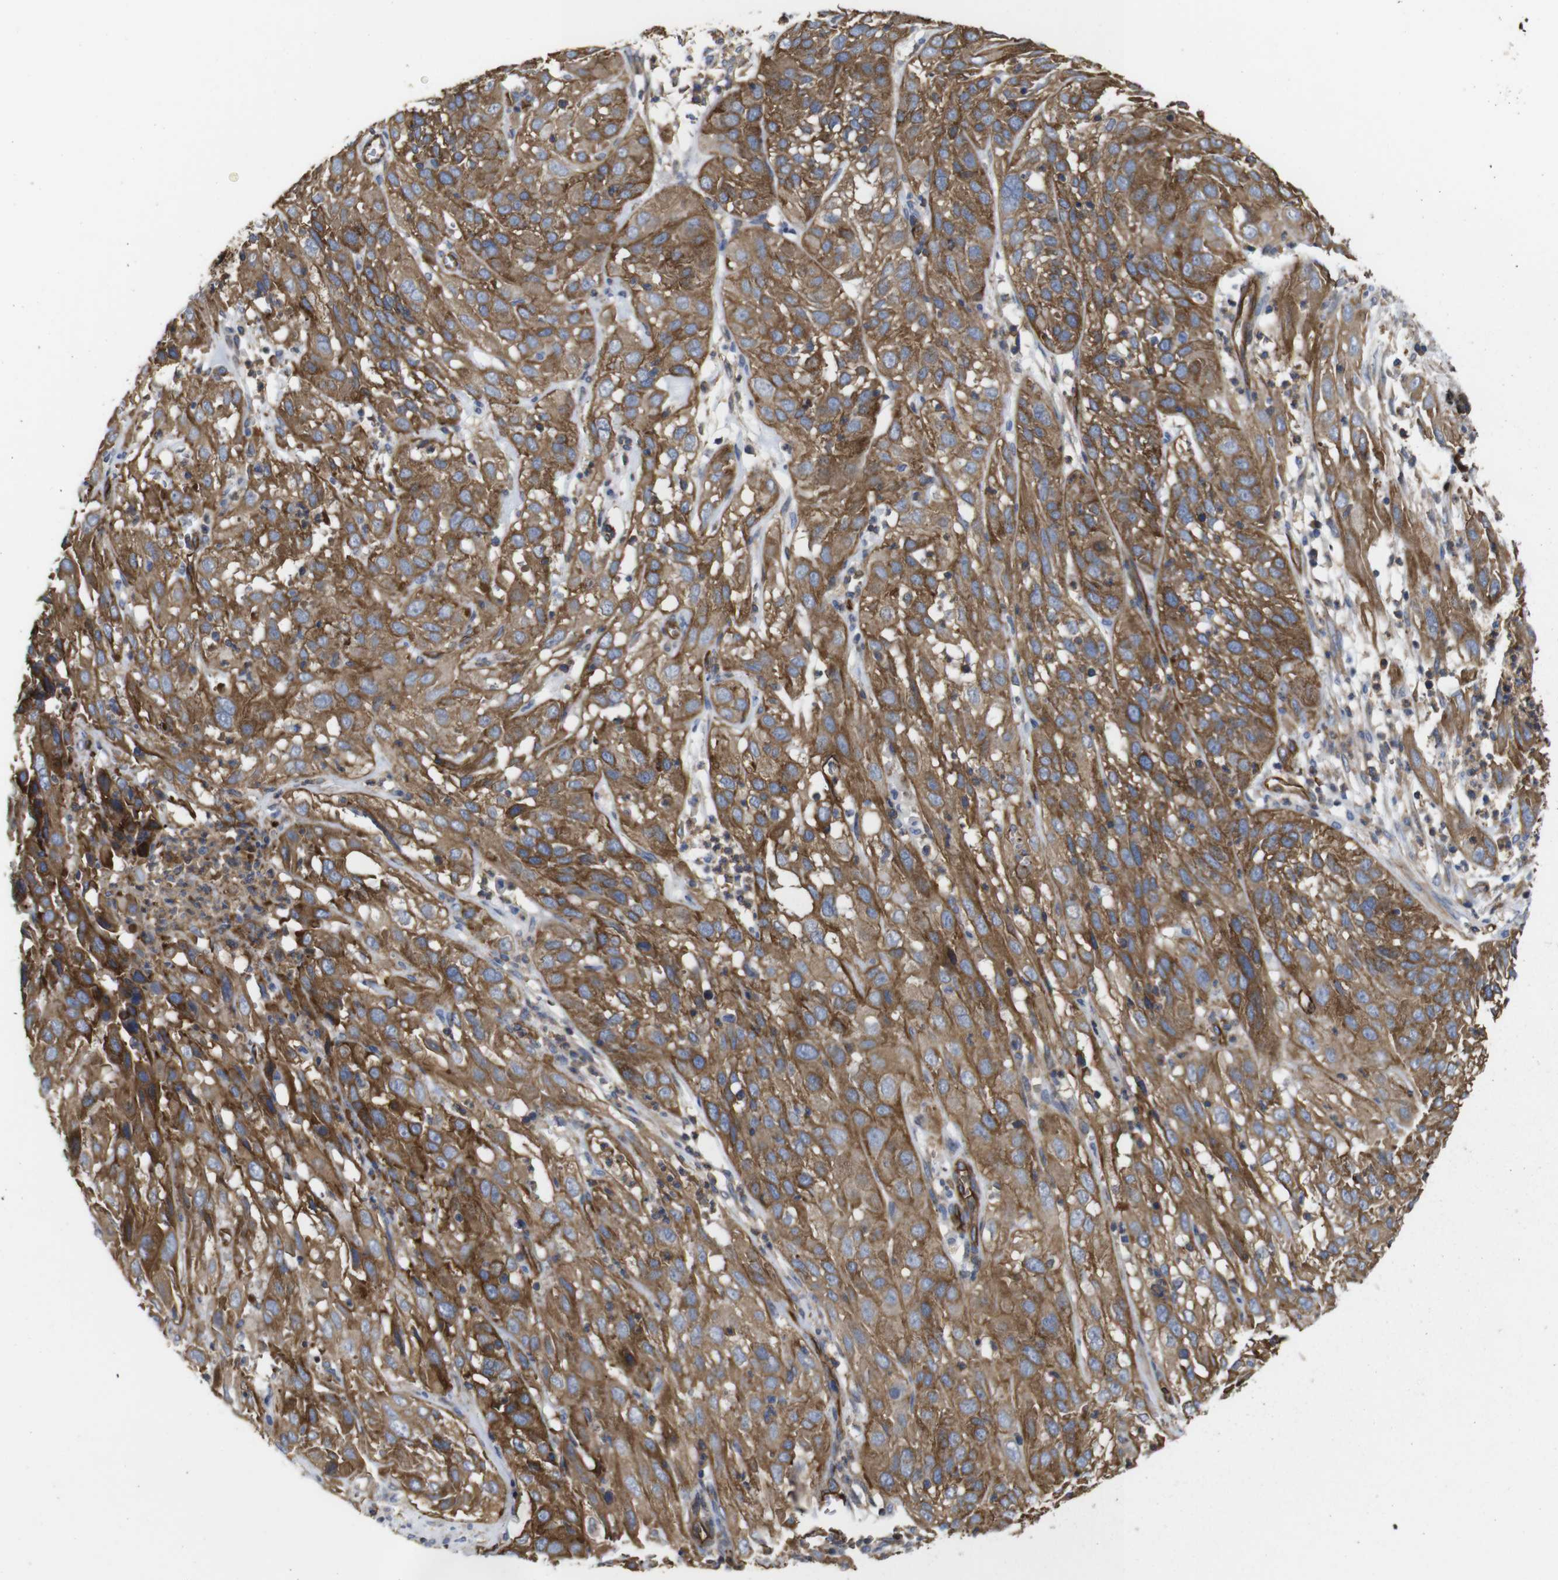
{"staining": {"intensity": "moderate", "quantity": ">75%", "location": "cytoplasmic/membranous"}, "tissue": "cervical cancer", "cell_type": "Tumor cells", "image_type": "cancer", "snomed": [{"axis": "morphology", "description": "Squamous cell carcinoma, NOS"}, {"axis": "topography", "description": "Cervix"}], "caption": "This histopathology image displays immunohistochemistry (IHC) staining of cervical cancer (squamous cell carcinoma), with medium moderate cytoplasmic/membranous positivity in about >75% of tumor cells.", "gene": "SPTBN1", "patient": {"sex": "female", "age": 32}}